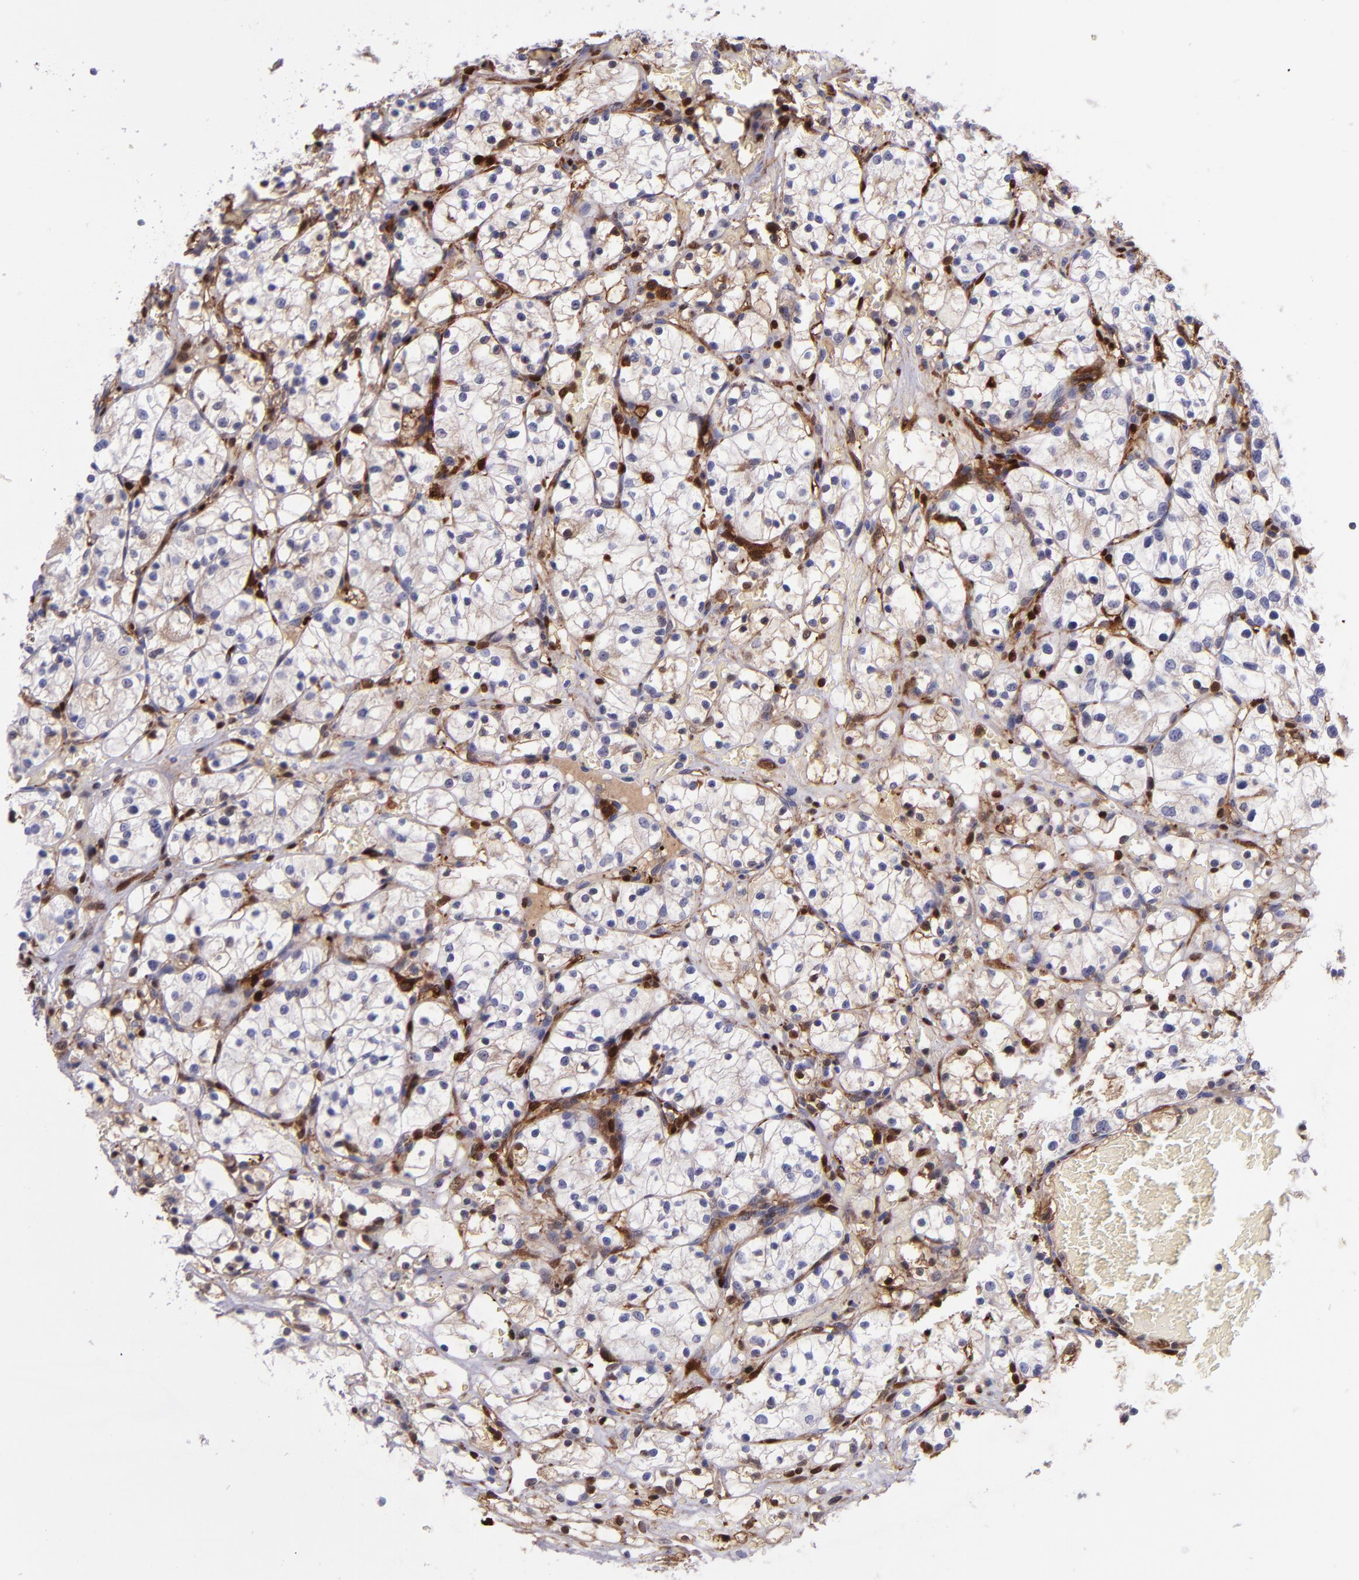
{"staining": {"intensity": "negative", "quantity": "none", "location": "none"}, "tissue": "renal cancer", "cell_type": "Tumor cells", "image_type": "cancer", "snomed": [{"axis": "morphology", "description": "Adenocarcinoma, NOS"}, {"axis": "topography", "description": "Kidney"}], "caption": "Human renal cancer (adenocarcinoma) stained for a protein using immunohistochemistry (IHC) demonstrates no staining in tumor cells.", "gene": "LGALS1", "patient": {"sex": "female", "age": 60}}